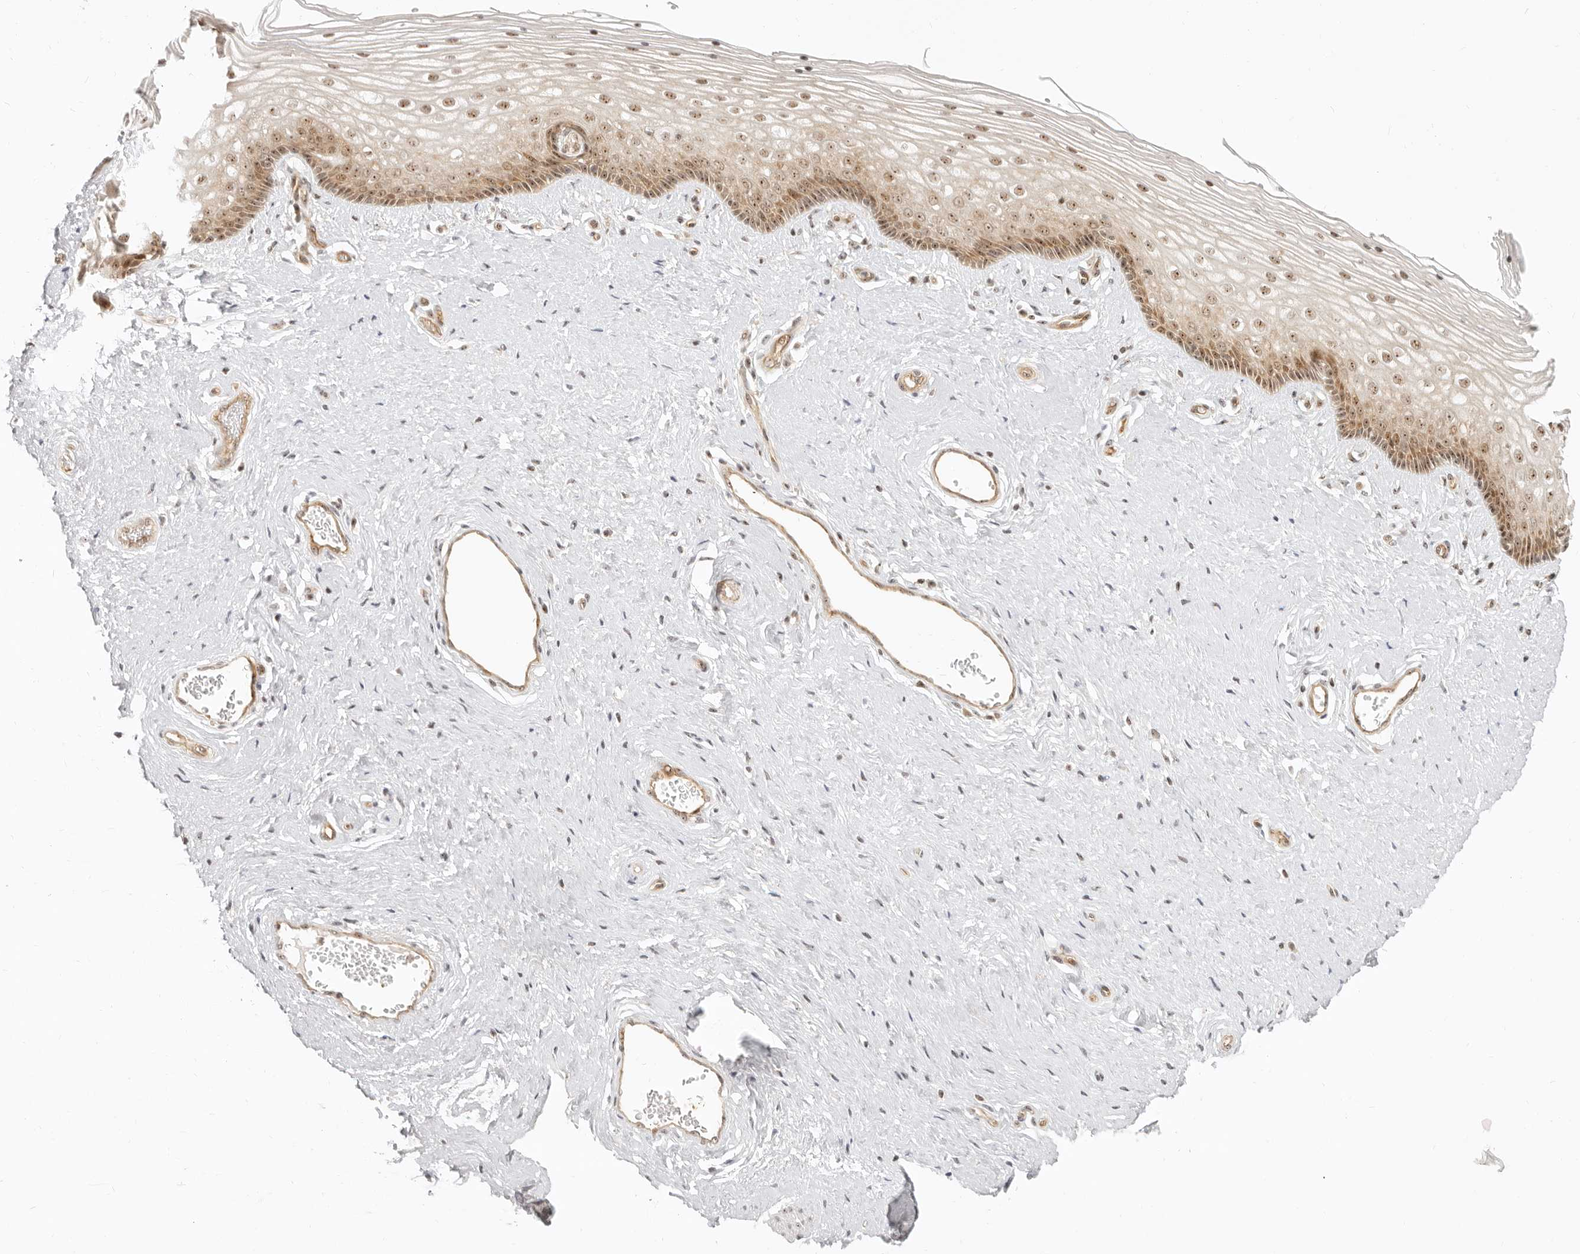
{"staining": {"intensity": "moderate", "quantity": ">75%", "location": "cytoplasmic/membranous,nuclear"}, "tissue": "vagina", "cell_type": "Squamous epithelial cells", "image_type": "normal", "snomed": [{"axis": "morphology", "description": "Normal tissue, NOS"}, {"axis": "topography", "description": "Vagina"}], "caption": "Brown immunohistochemical staining in normal human vagina displays moderate cytoplasmic/membranous,nuclear positivity in about >75% of squamous epithelial cells.", "gene": "BAP1", "patient": {"sex": "female", "age": 46}}